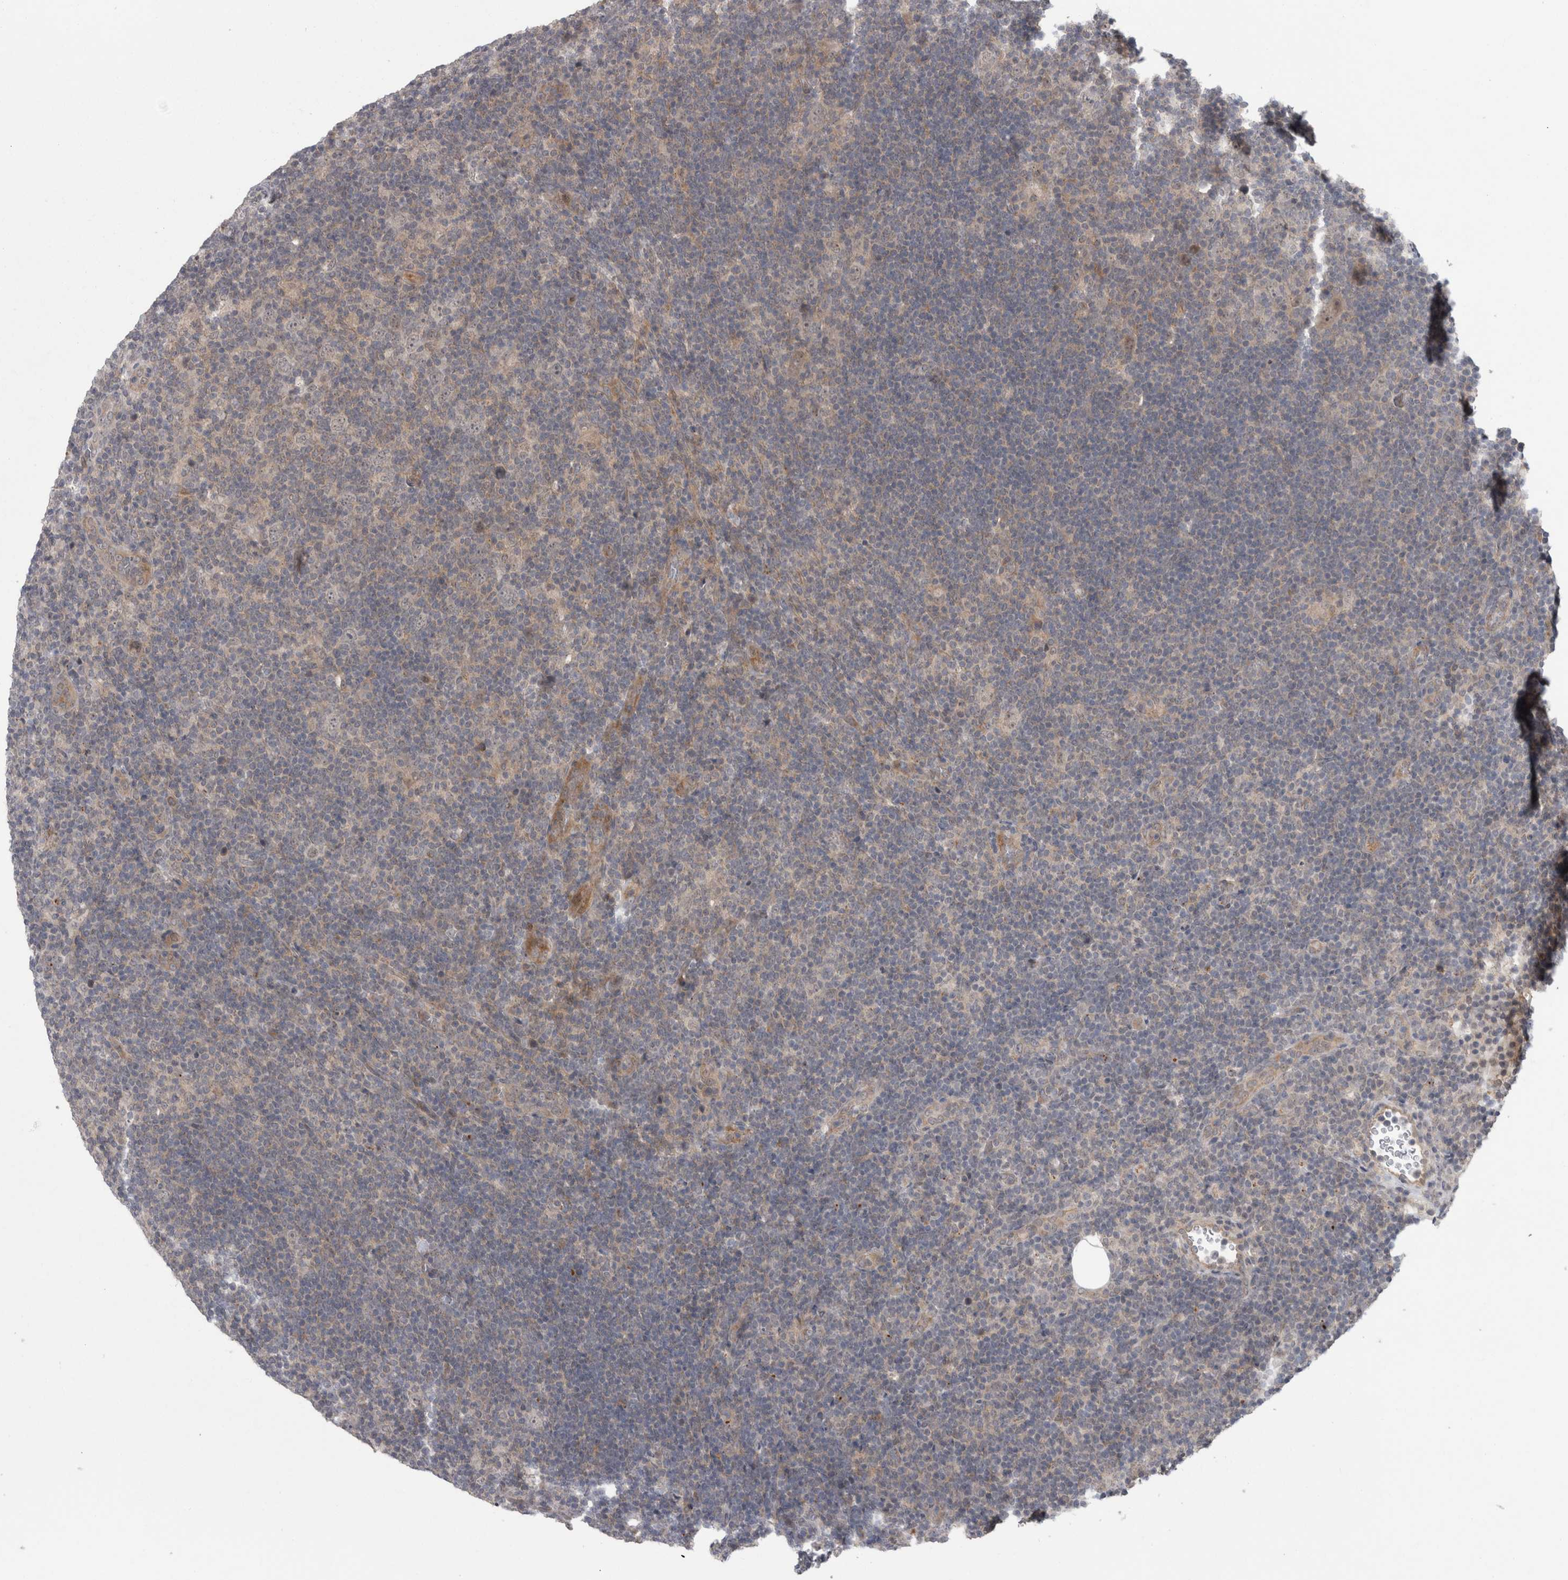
{"staining": {"intensity": "negative", "quantity": "none", "location": "none"}, "tissue": "lymphoma", "cell_type": "Tumor cells", "image_type": "cancer", "snomed": [{"axis": "morphology", "description": "Hodgkin's disease, NOS"}, {"axis": "topography", "description": "Lymph node"}], "caption": "DAB immunohistochemical staining of human lymphoma displays no significant positivity in tumor cells.", "gene": "MTBP", "patient": {"sex": "female", "age": 57}}